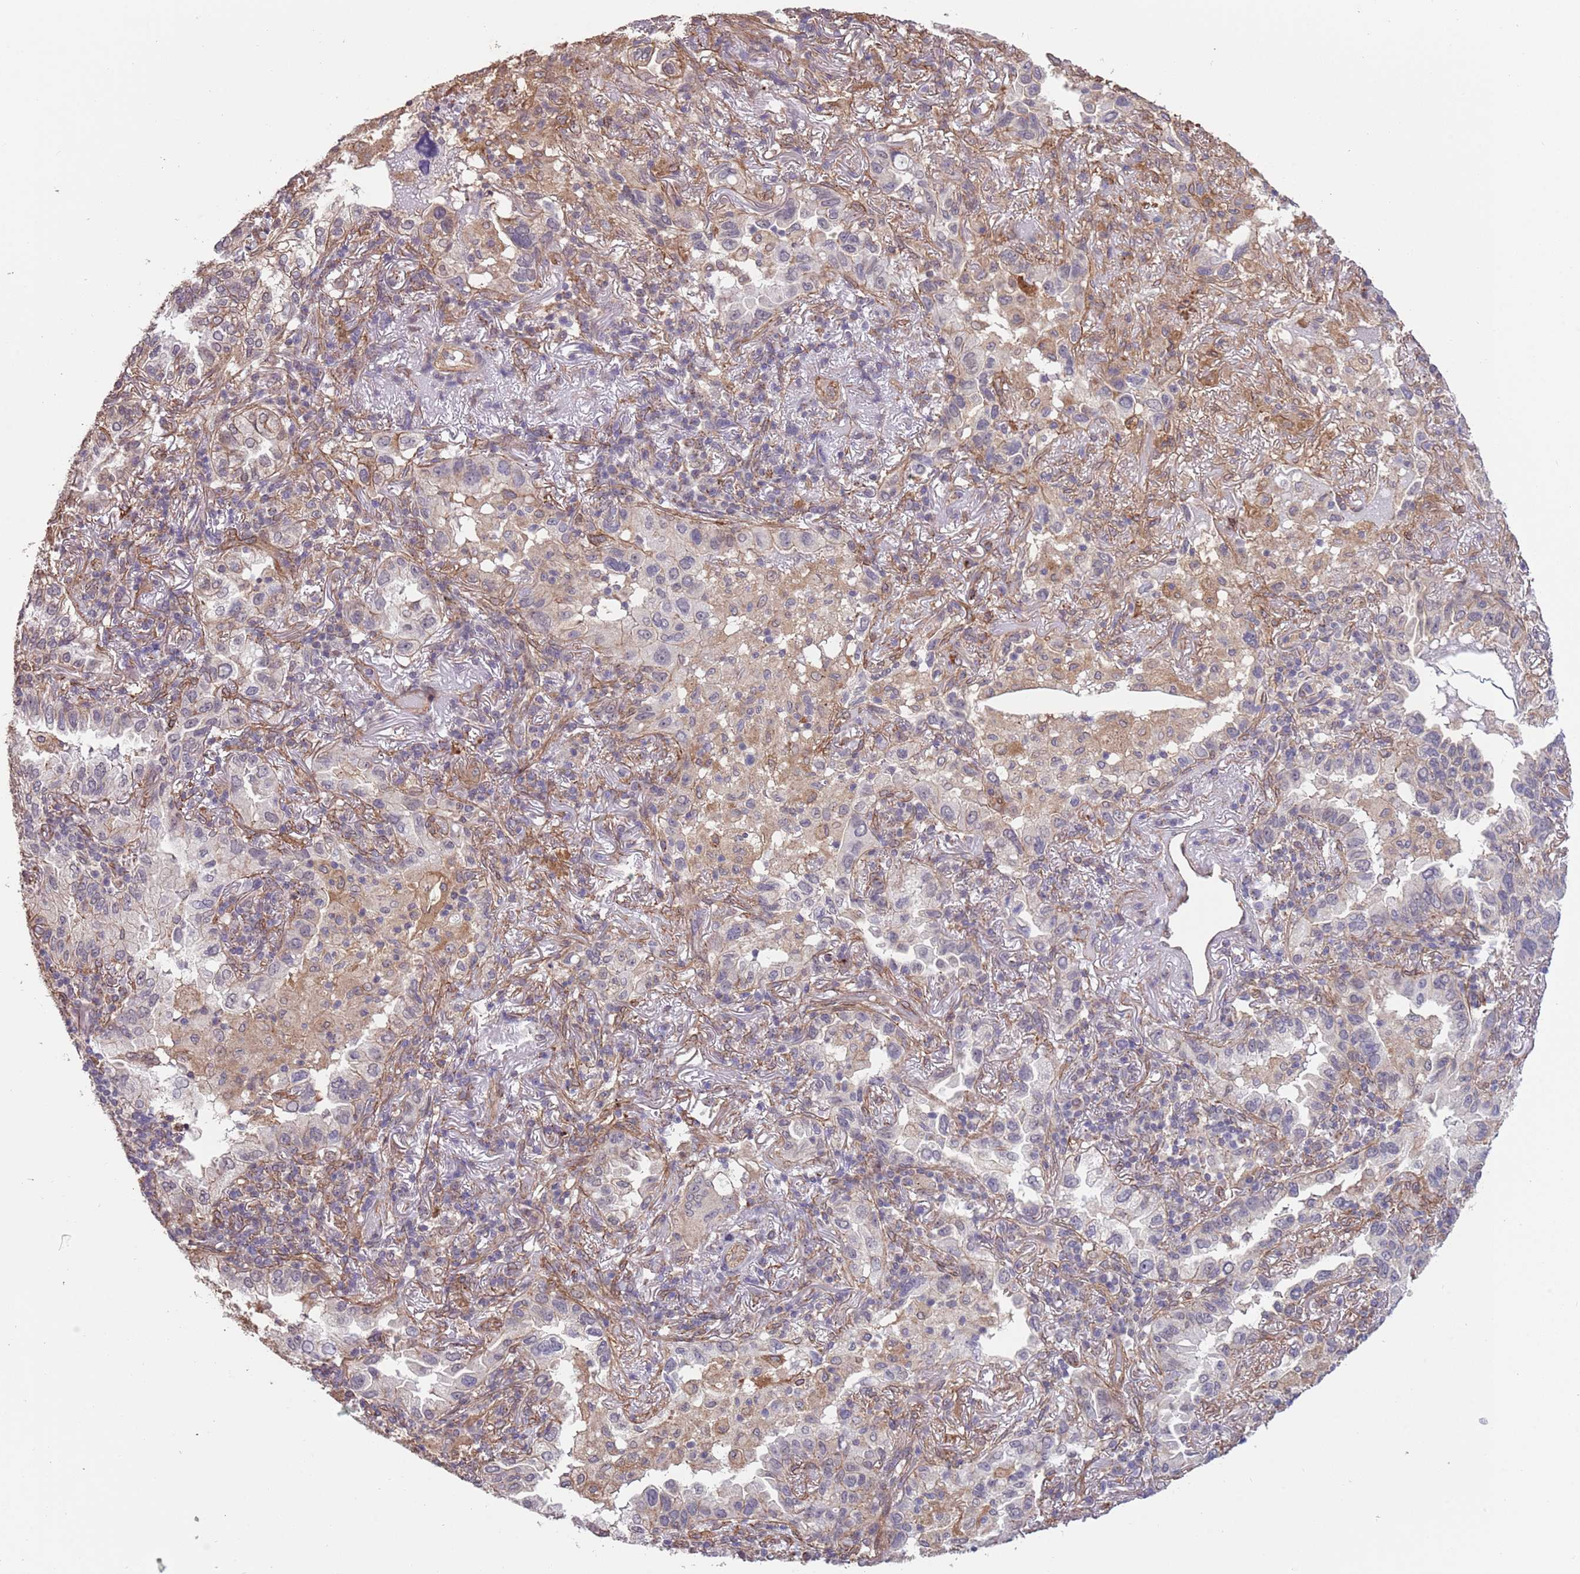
{"staining": {"intensity": "weak", "quantity": "<25%", "location": "cytoplasmic/membranous"}, "tissue": "lung cancer", "cell_type": "Tumor cells", "image_type": "cancer", "snomed": [{"axis": "morphology", "description": "Adenocarcinoma, NOS"}, {"axis": "topography", "description": "Lung"}], "caption": "The image shows no significant positivity in tumor cells of adenocarcinoma (lung).", "gene": "CREBZF", "patient": {"sex": "female", "age": 69}}